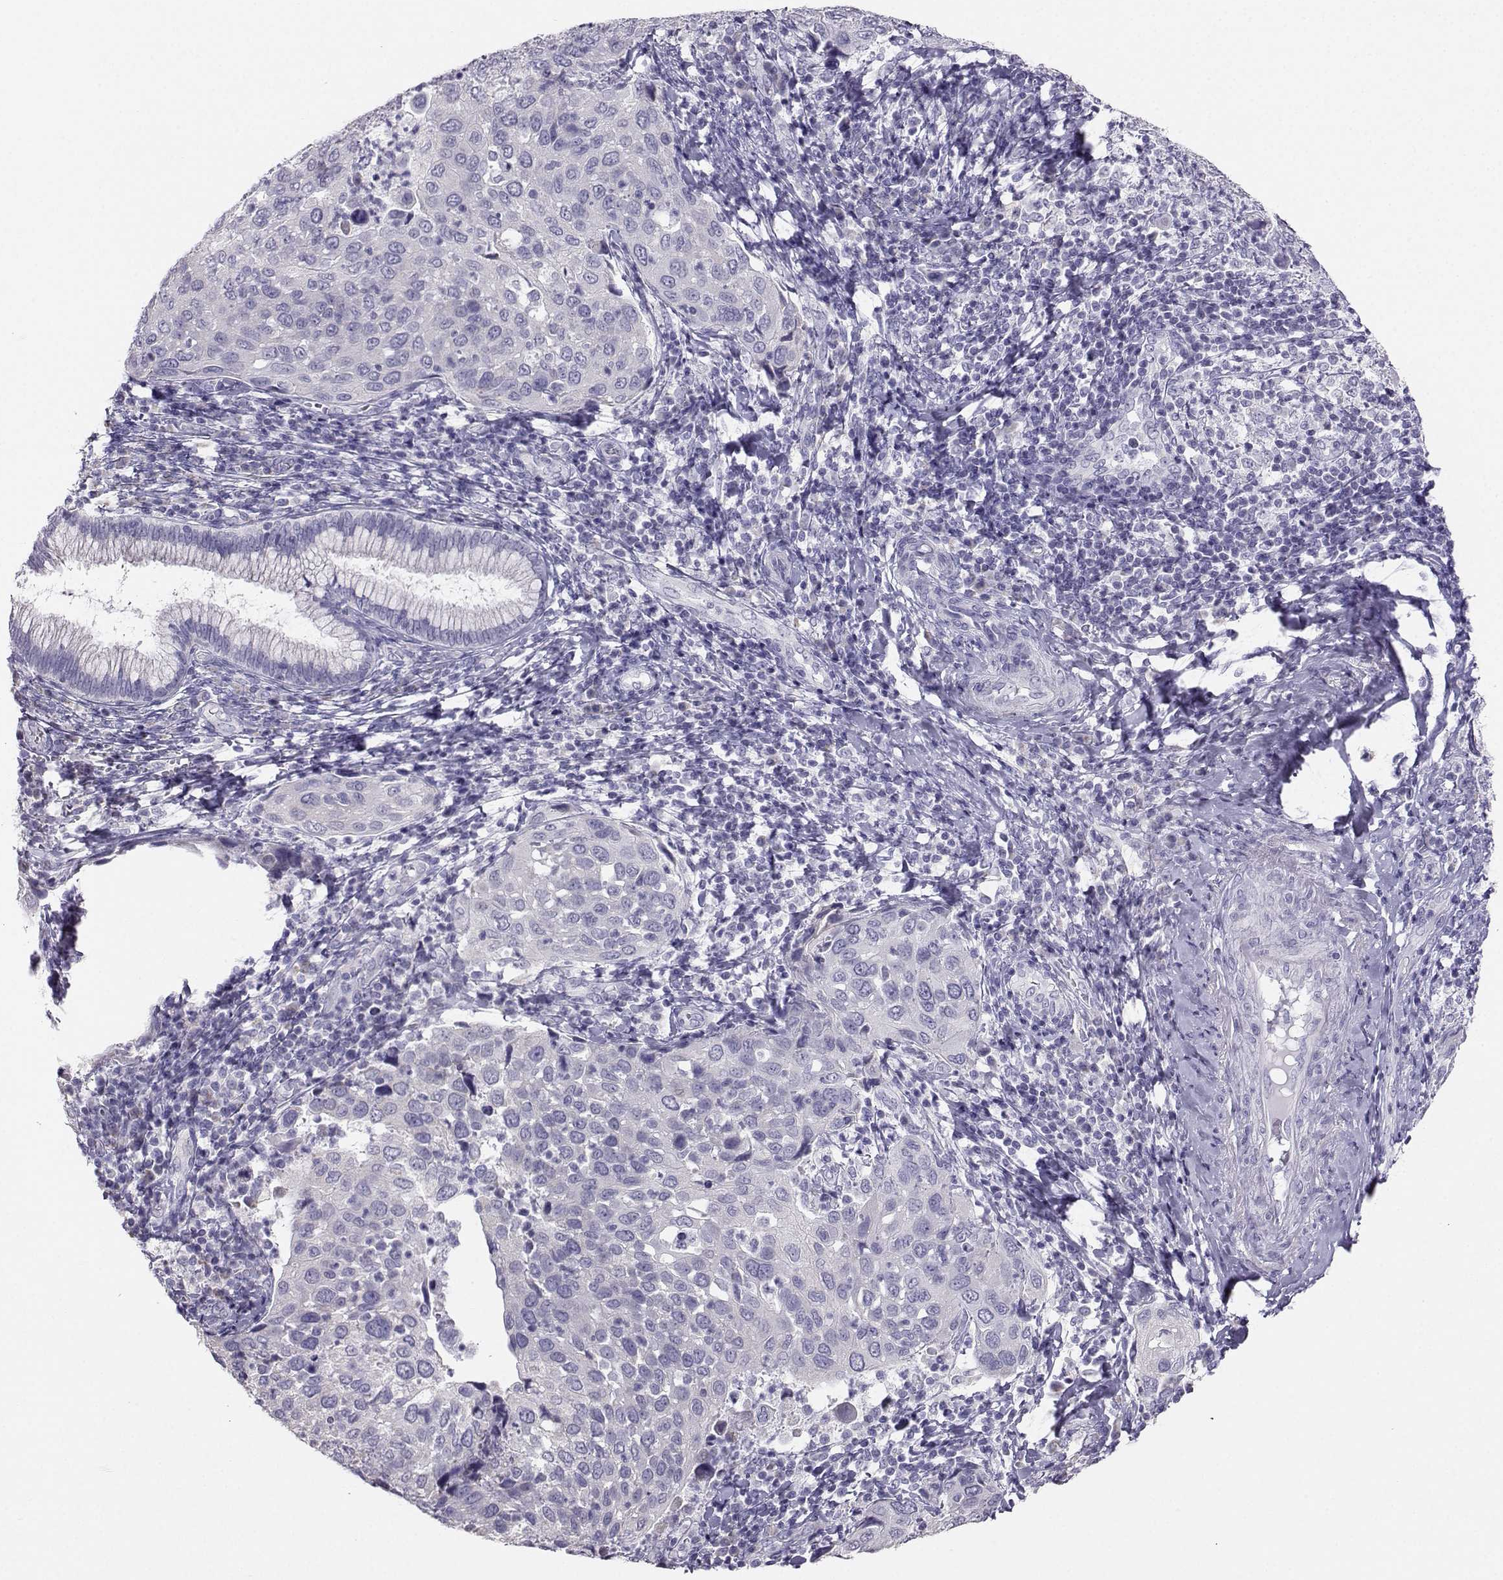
{"staining": {"intensity": "negative", "quantity": "none", "location": "none"}, "tissue": "cervical cancer", "cell_type": "Tumor cells", "image_type": "cancer", "snomed": [{"axis": "morphology", "description": "Squamous cell carcinoma, NOS"}, {"axis": "topography", "description": "Cervix"}], "caption": "IHC micrograph of squamous cell carcinoma (cervical) stained for a protein (brown), which shows no staining in tumor cells.", "gene": "AVP", "patient": {"sex": "female", "age": 54}}